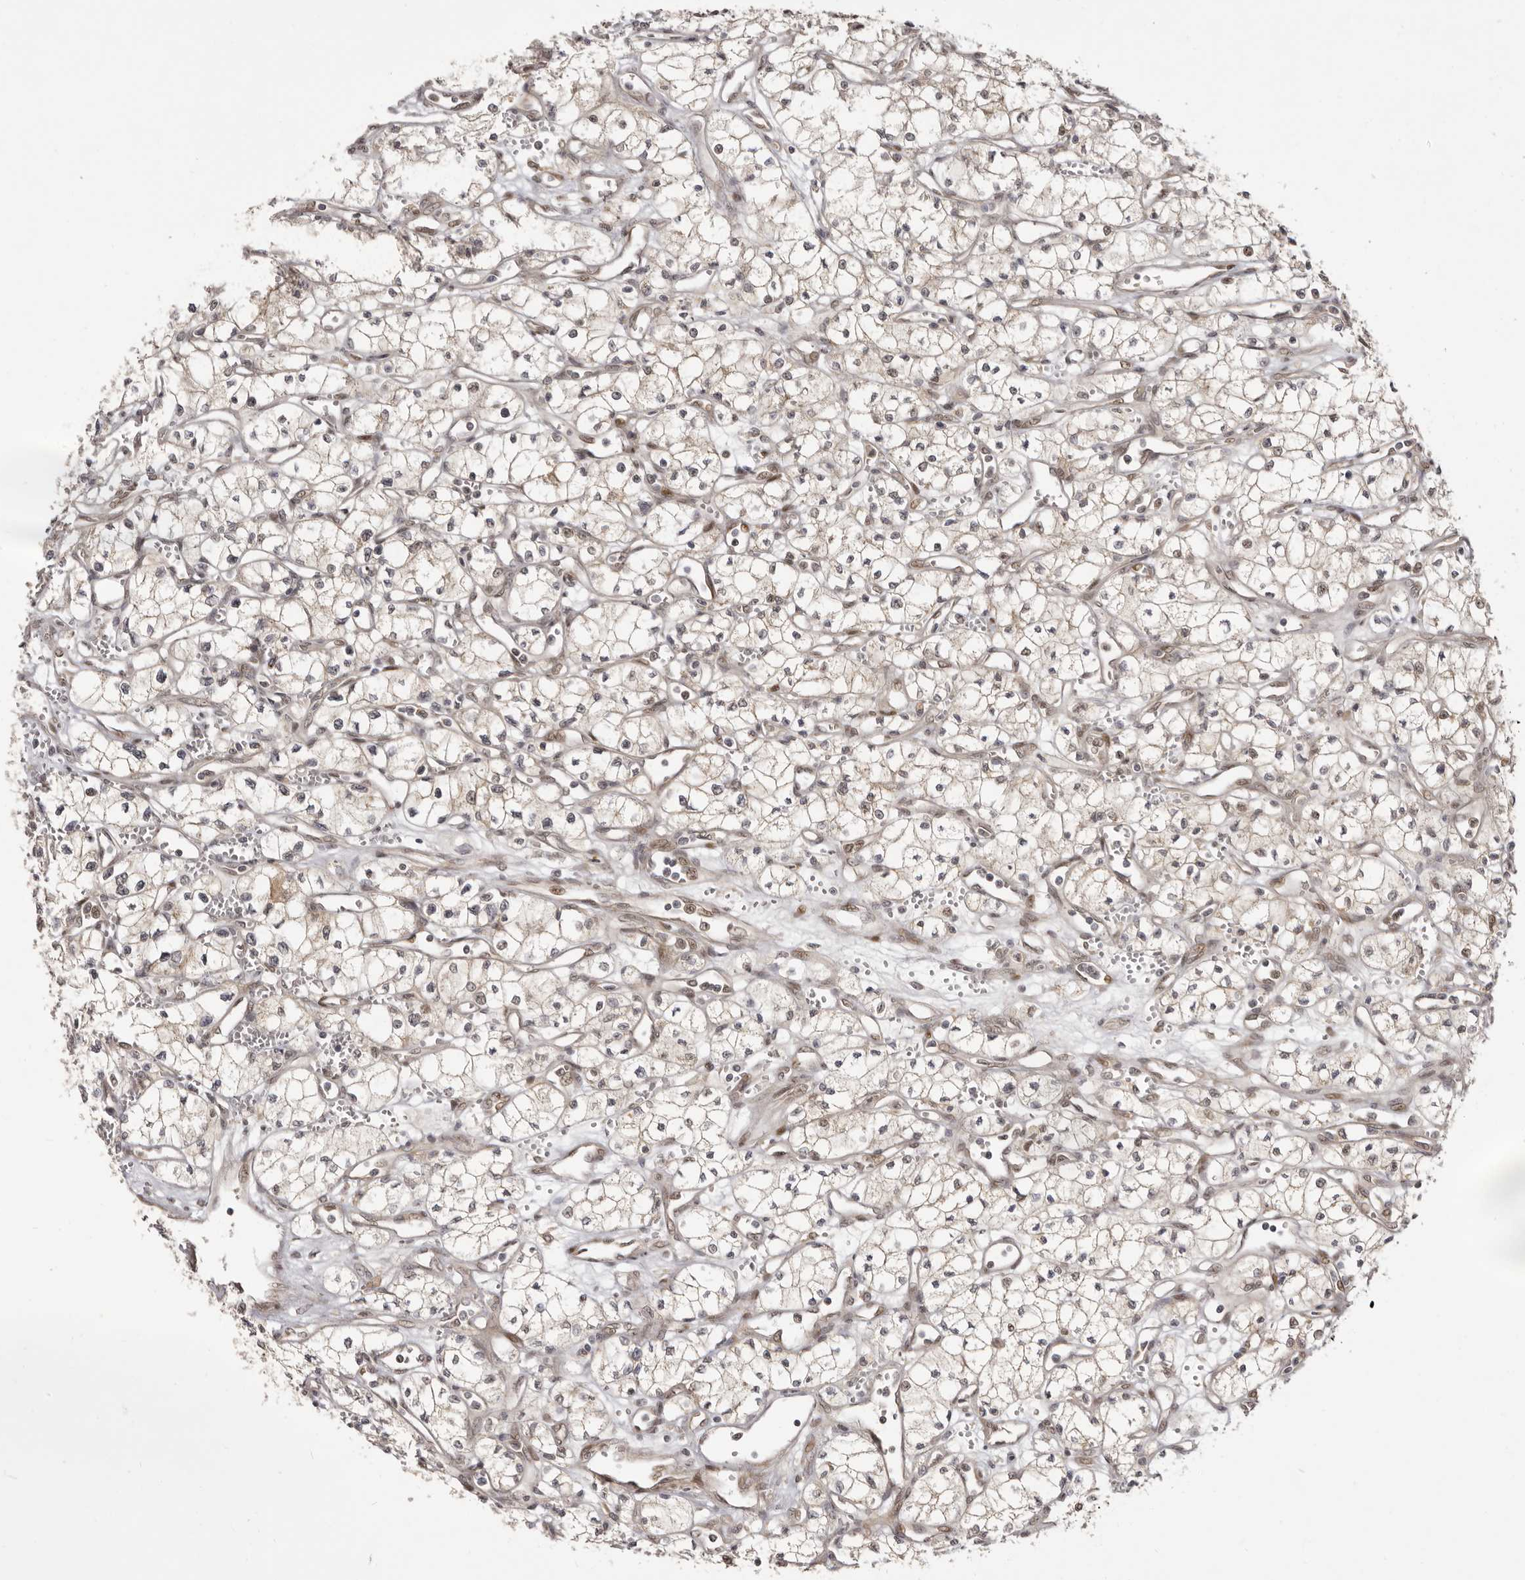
{"staining": {"intensity": "negative", "quantity": "none", "location": "none"}, "tissue": "renal cancer", "cell_type": "Tumor cells", "image_type": "cancer", "snomed": [{"axis": "morphology", "description": "Adenocarcinoma, NOS"}, {"axis": "topography", "description": "Kidney"}], "caption": "Immunohistochemical staining of human renal cancer shows no significant expression in tumor cells.", "gene": "ZNF326", "patient": {"sex": "male", "age": 59}}